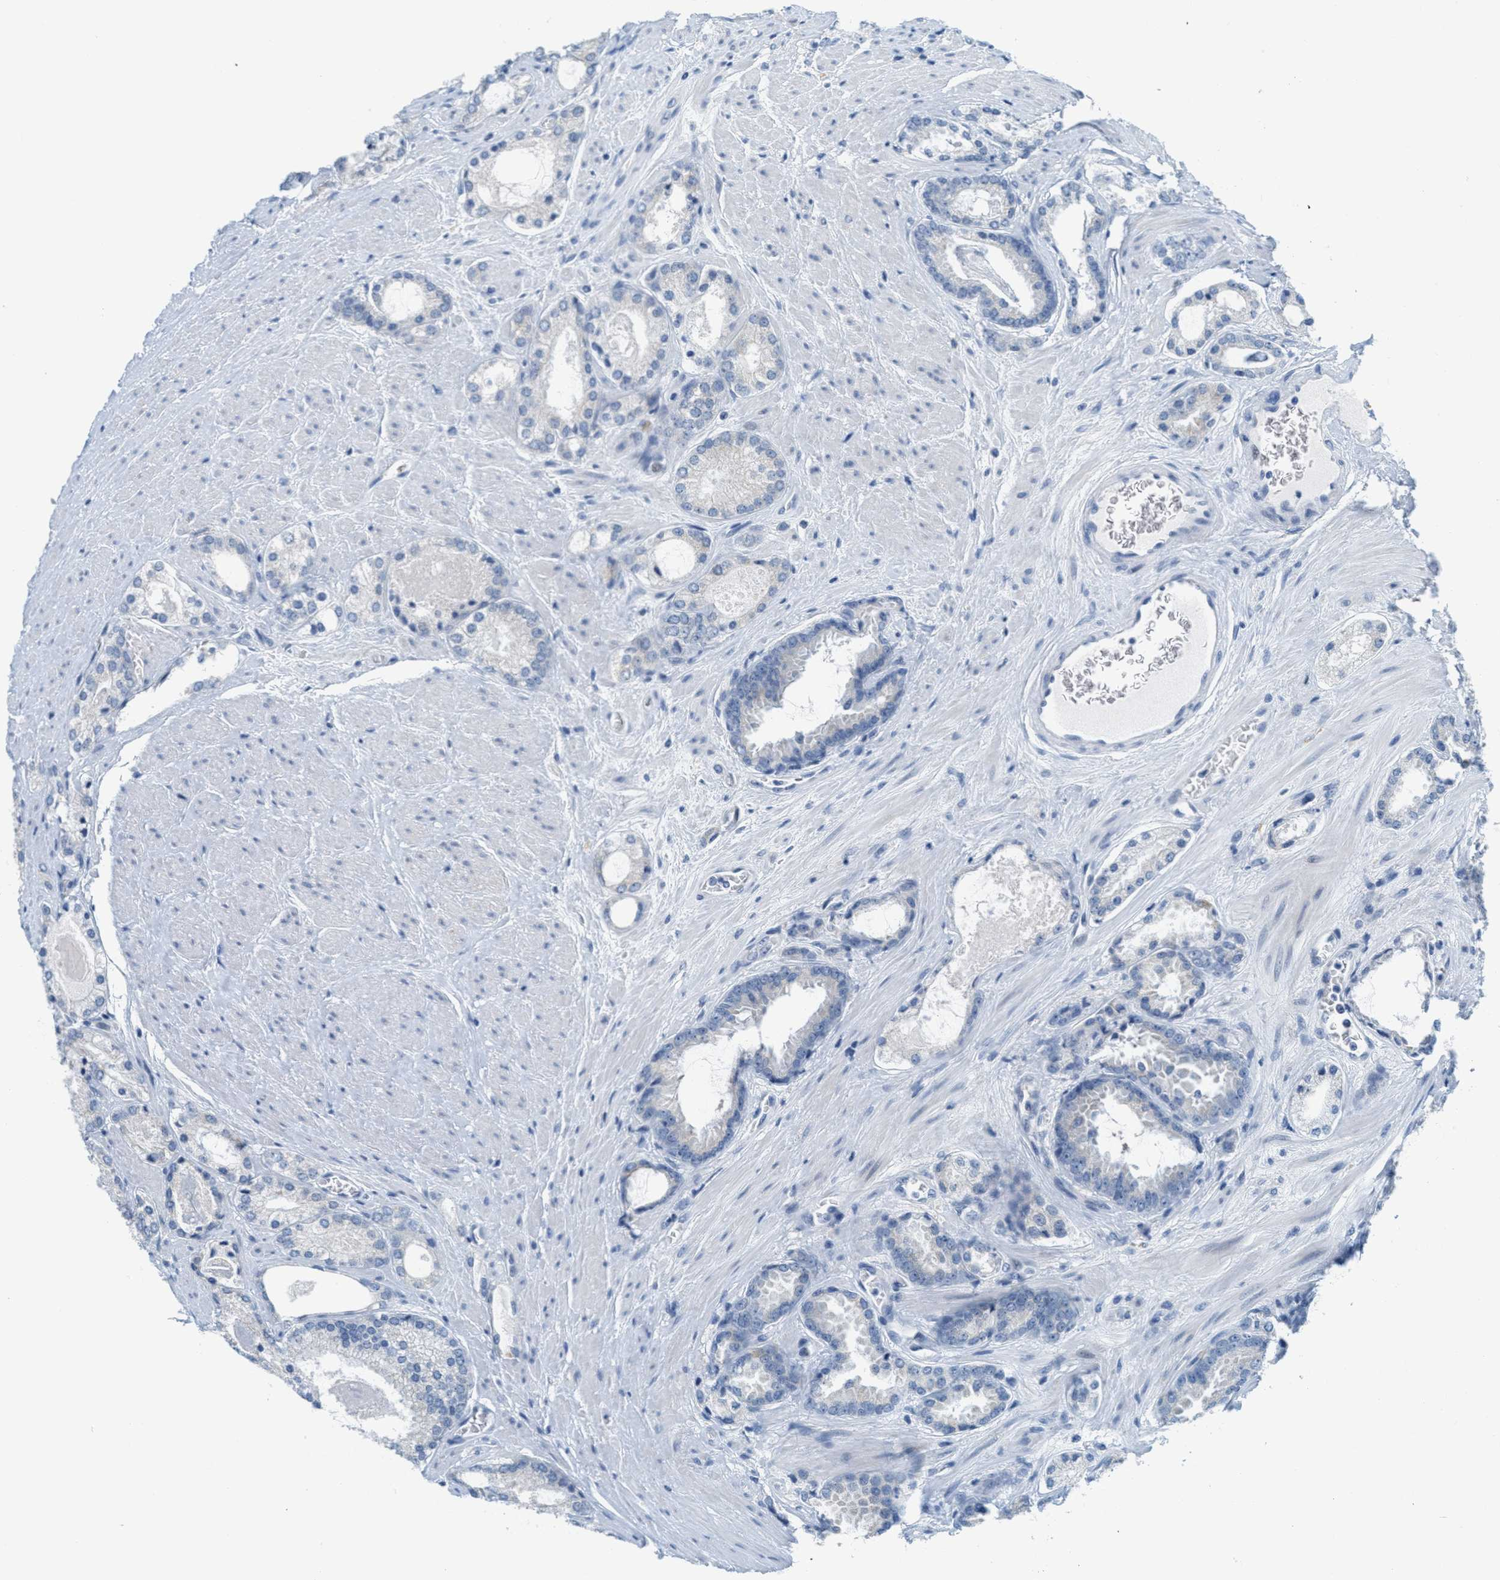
{"staining": {"intensity": "negative", "quantity": "none", "location": "none"}, "tissue": "prostate cancer", "cell_type": "Tumor cells", "image_type": "cancer", "snomed": [{"axis": "morphology", "description": "Adenocarcinoma, High grade"}, {"axis": "topography", "description": "Prostate"}], "caption": "Immunohistochemistry of human high-grade adenocarcinoma (prostate) exhibits no expression in tumor cells.", "gene": "TEX264", "patient": {"sex": "male", "age": 65}}